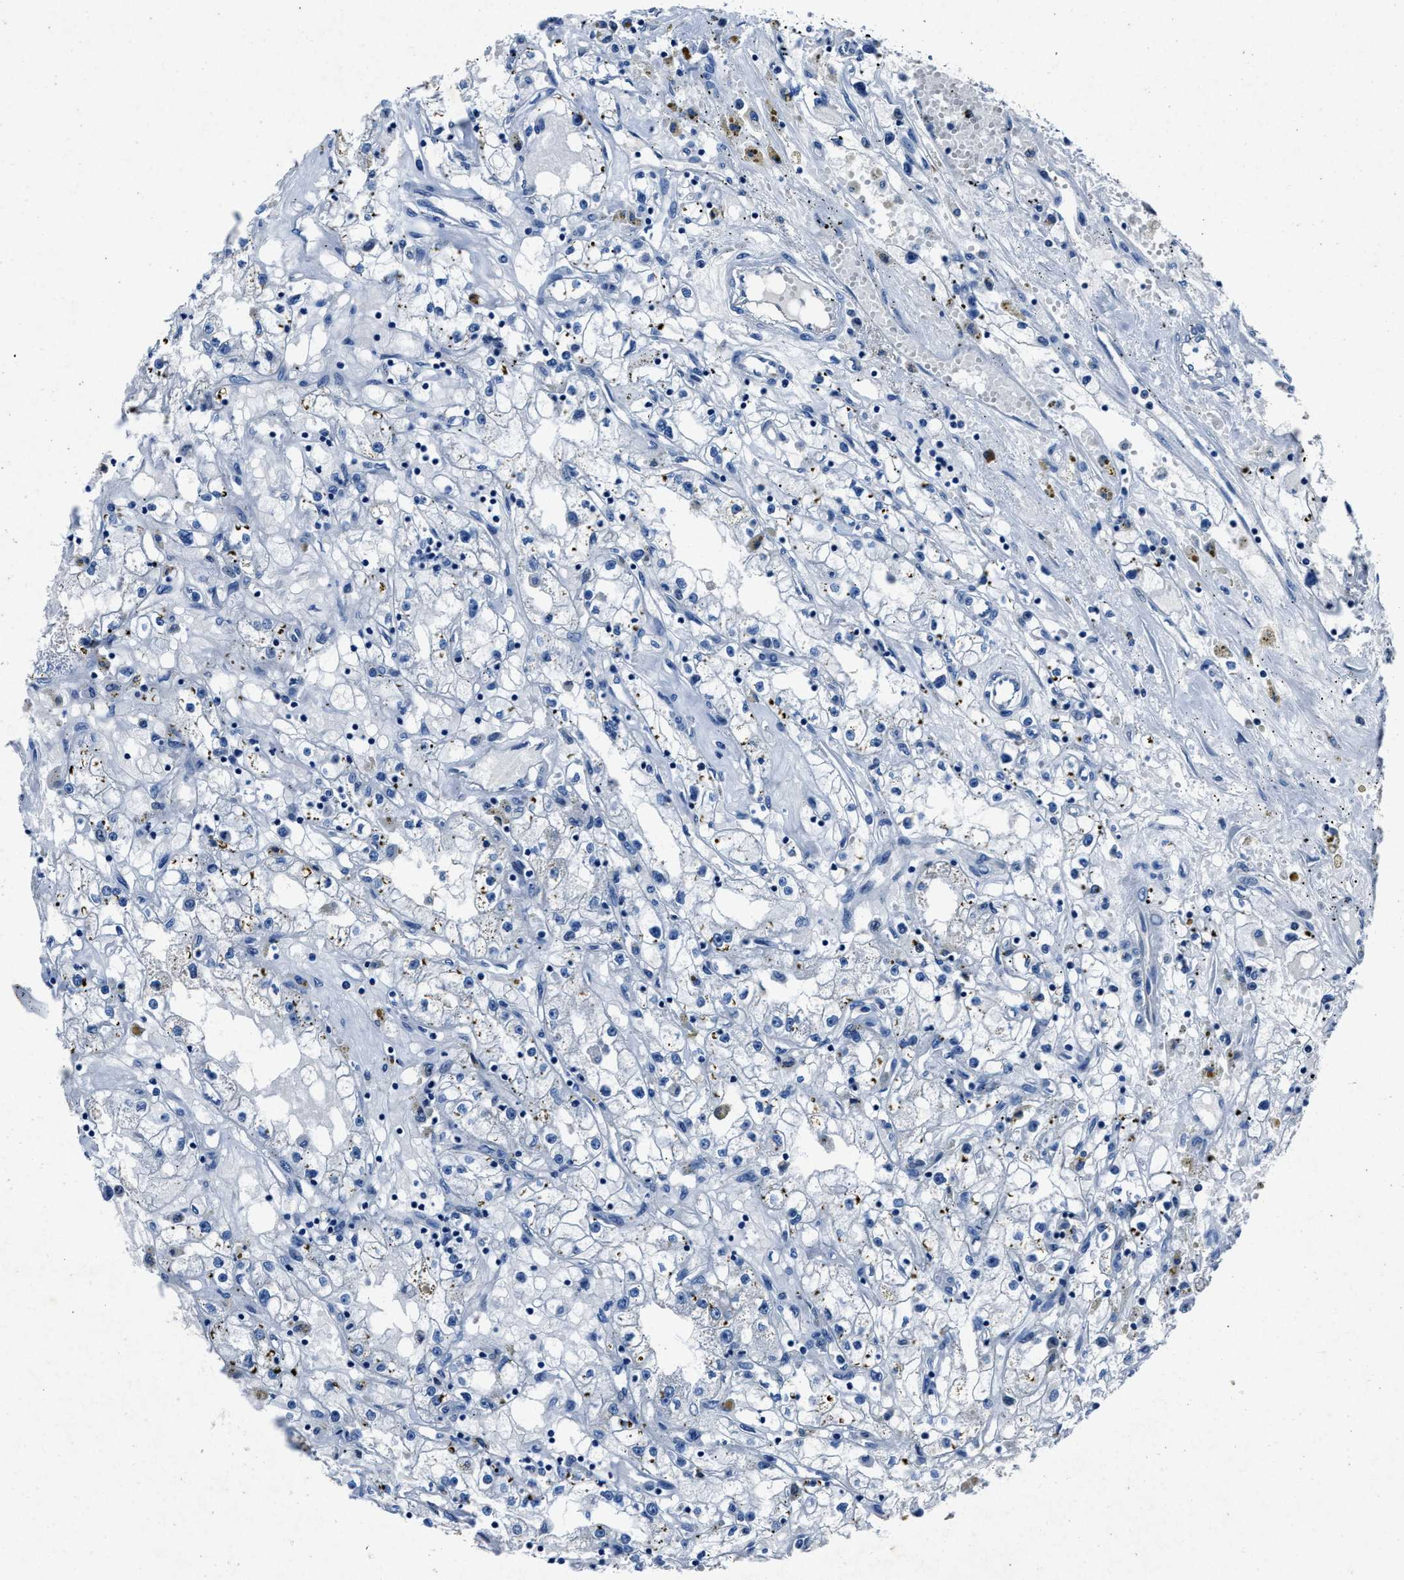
{"staining": {"intensity": "negative", "quantity": "none", "location": "none"}, "tissue": "renal cancer", "cell_type": "Tumor cells", "image_type": "cancer", "snomed": [{"axis": "morphology", "description": "Adenocarcinoma, NOS"}, {"axis": "topography", "description": "Kidney"}], "caption": "Immunohistochemistry of human renal cancer shows no positivity in tumor cells. (Brightfield microscopy of DAB immunohistochemistry (IHC) at high magnification).", "gene": "NACAD", "patient": {"sex": "male", "age": 56}}